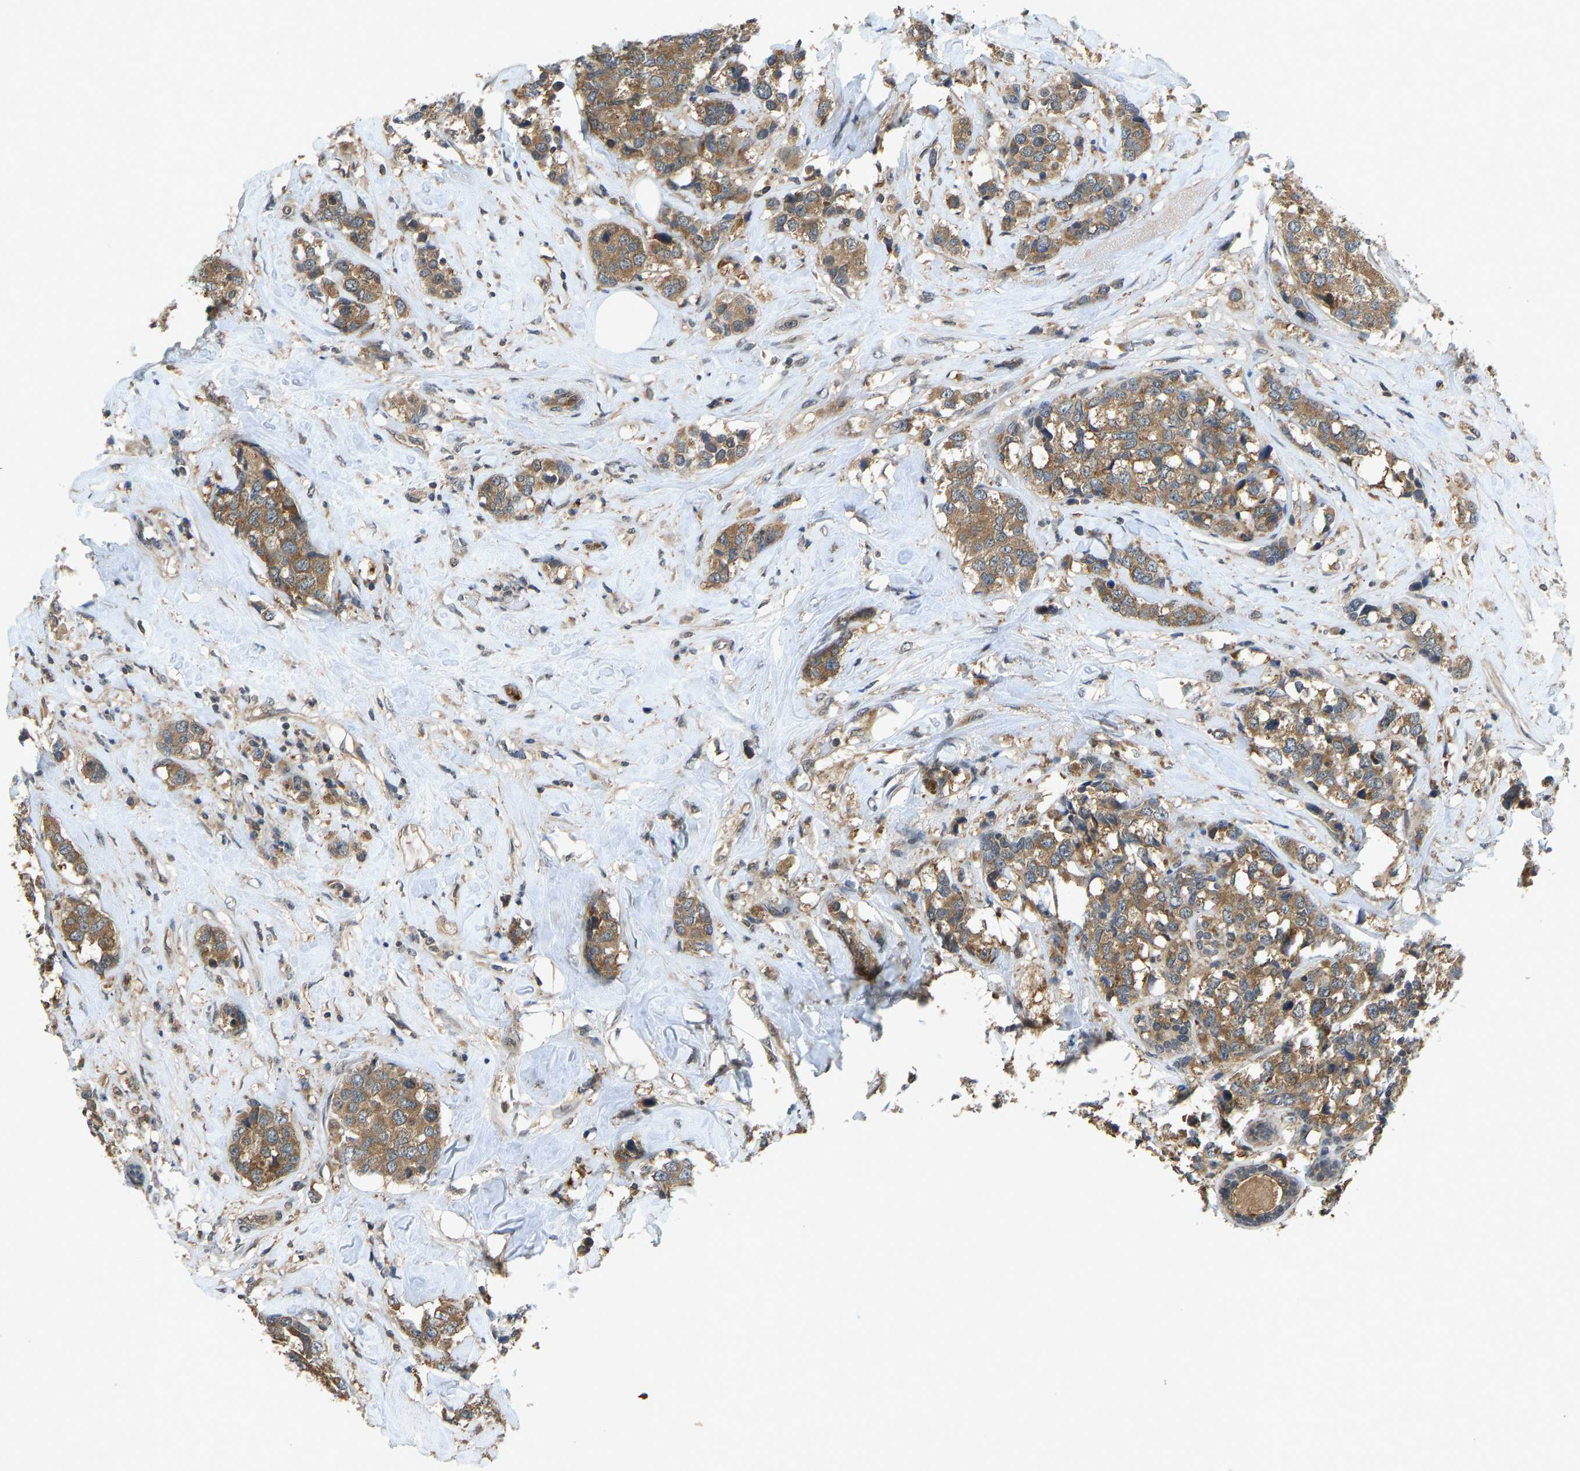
{"staining": {"intensity": "moderate", "quantity": ">75%", "location": "cytoplasmic/membranous"}, "tissue": "breast cancer", "cell_type": "Tumor cells", "image_type": "cancer", "snomed": [{"axis": "morphology", "description": "Lobular carcinoma"}, {"axis": "topography", "description": "Breast"}], "caption": "Protein staining exhibits moderate cytoplasmic/membranous expression in about >75% of tumor cells in lobular carcinoma (breast).", "gene": "CCT8", "patient": {"sex": "female", "age": 59}}